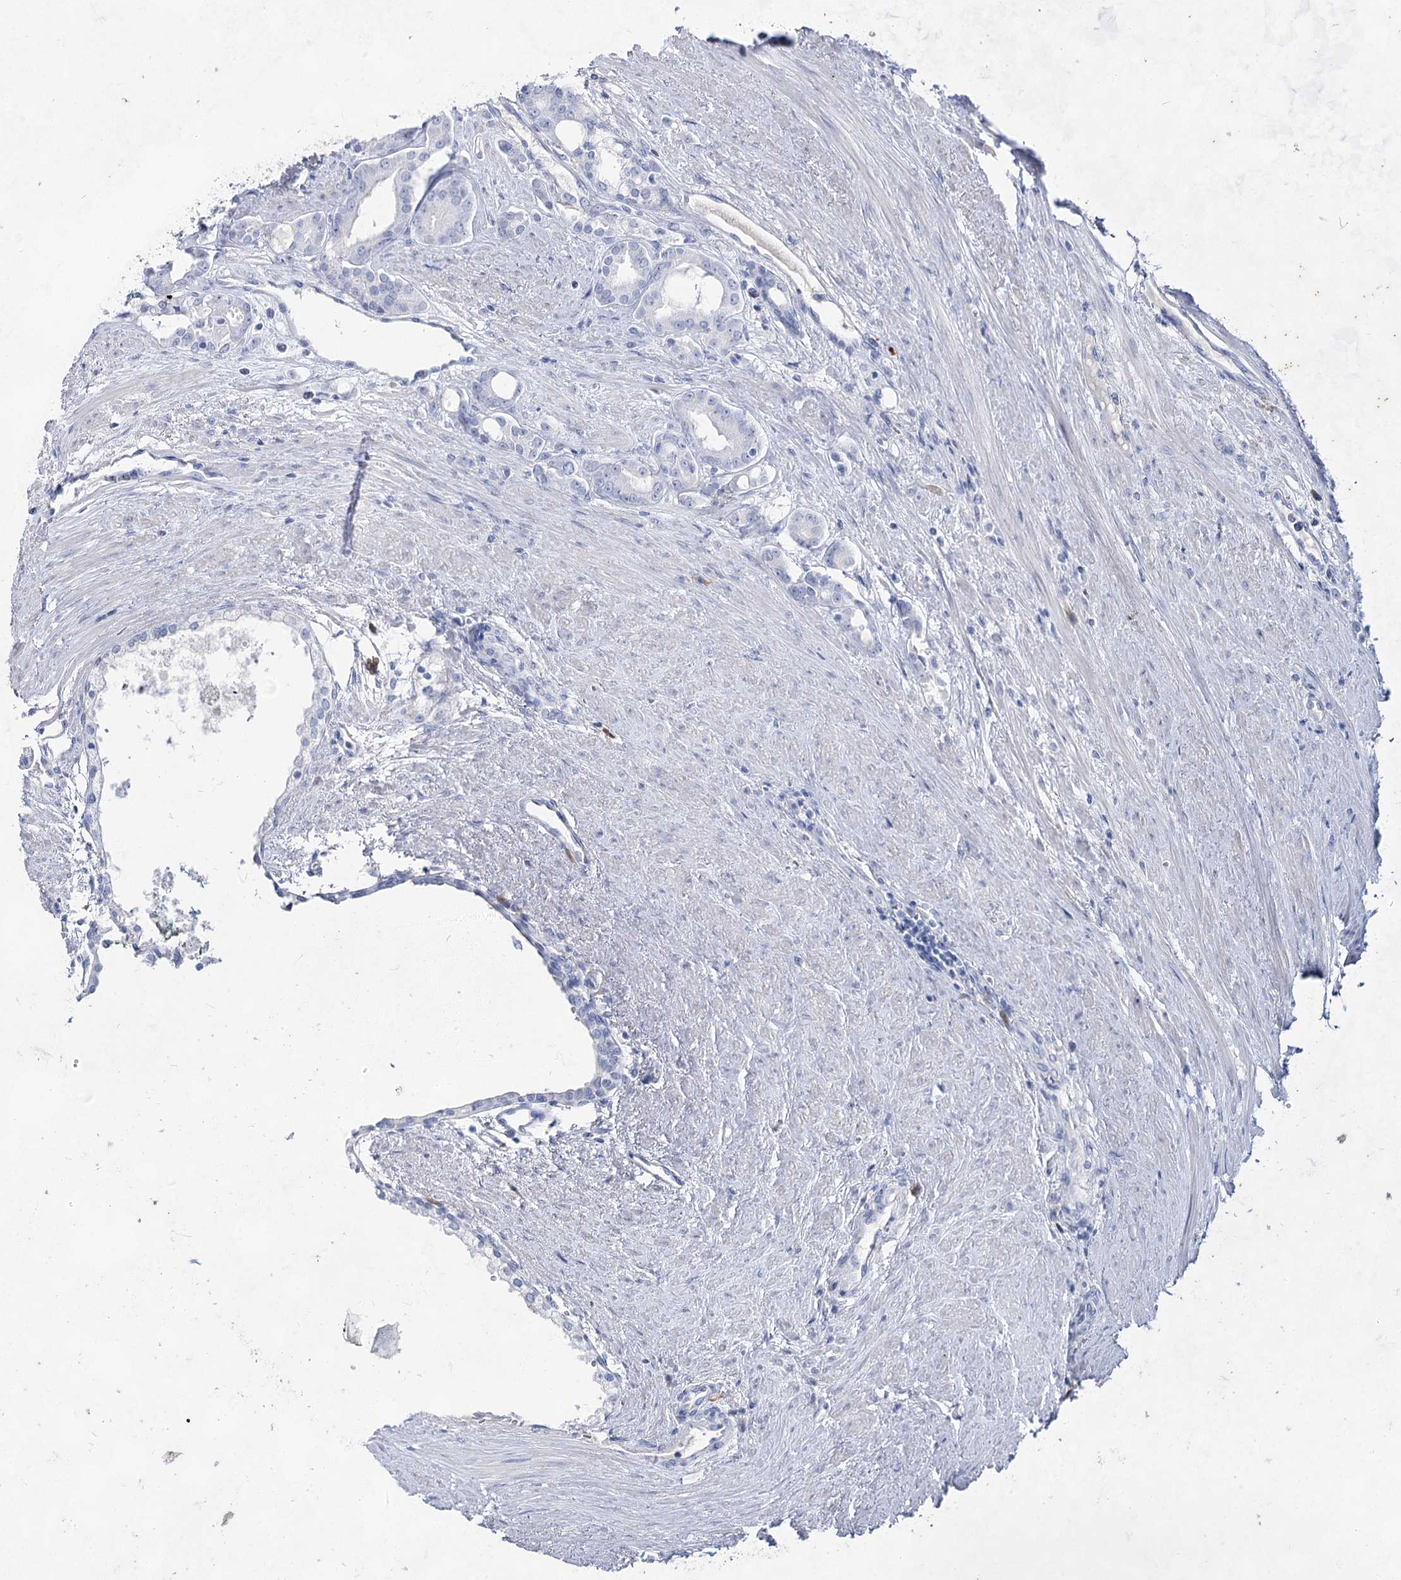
{"staining": {"intensity": "negative", "quantity": "none", "location": "none"}, "tissue": "prostate cancer", "cell_type": "Tumor cells", "image_type": "cancer", "snomed": [{"axis": "morphology", "description": "Adenocarcinoma, High grade"}, {"axis": "topography", "description": "Prostate"}], "caption": "A photomicrograph of prostate cancer stained for a protein reveals no brown staining in tumor cells. (Stains: DAB (3,3'-diaminobenzidine) immunohistochemistry with hematoxylin counter stain, Microscopy: brightfield microscopy at high magnification).", "gene": "ACRV1", "patient": {"sex": "male", "age": 72}}